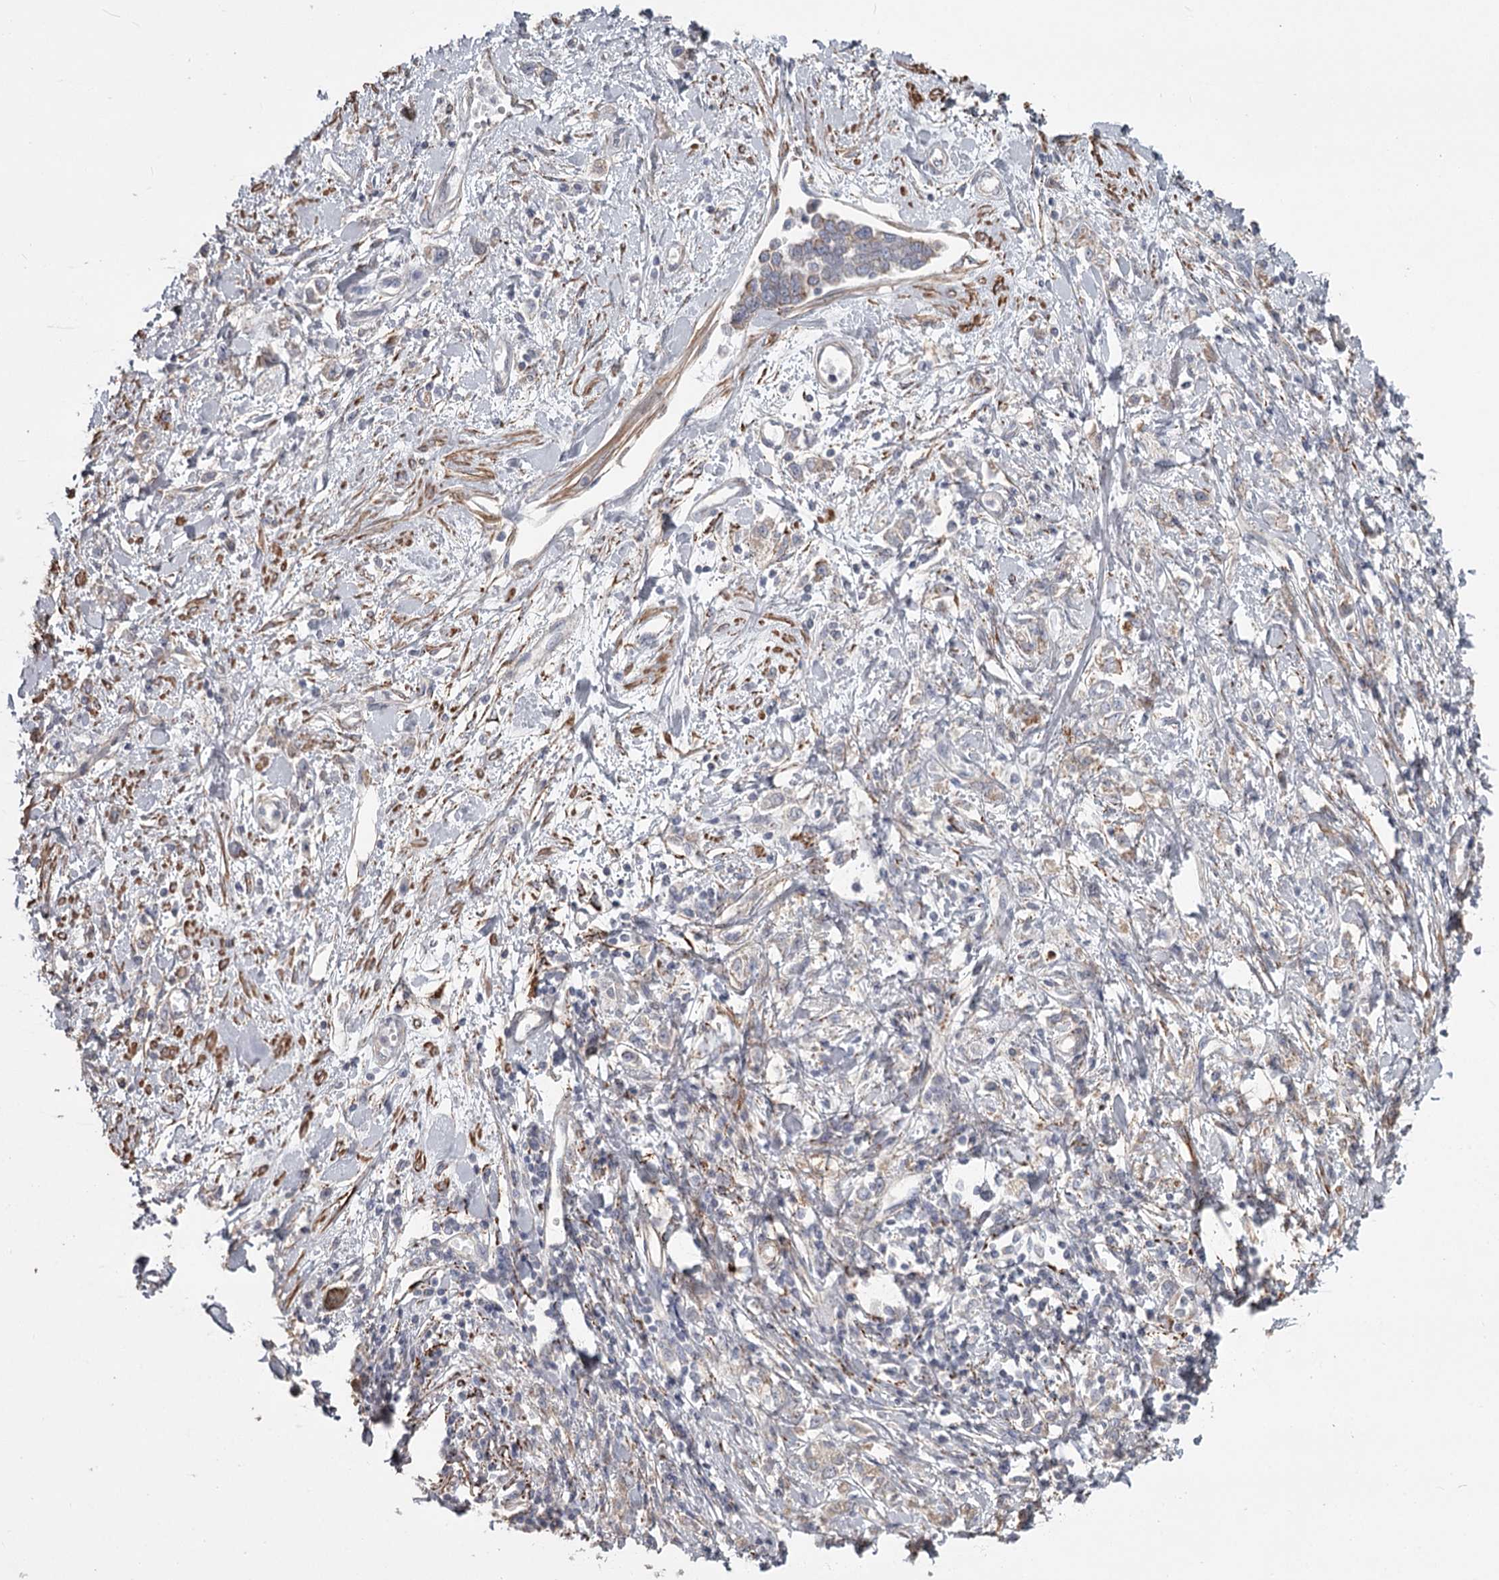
{"staining": {"intensity": "negative", "quantity": "none", "location": "none"}, "tissue": "stomach cancer", "cell_type": "Tumor cells", "image_type": "cancer", "snomed": [{"axis": "morphology", "description": "Adenocarcinoma, NOS"}, {"axis": "topography", "description": "Stomach"}], "caption": "Immunohistochemical staining of human adenocarcinoma (stomach) shows no significant staining in tumor cells.", "gene": "DHRS9", "patient": {"sex": "female", "age": 76}}